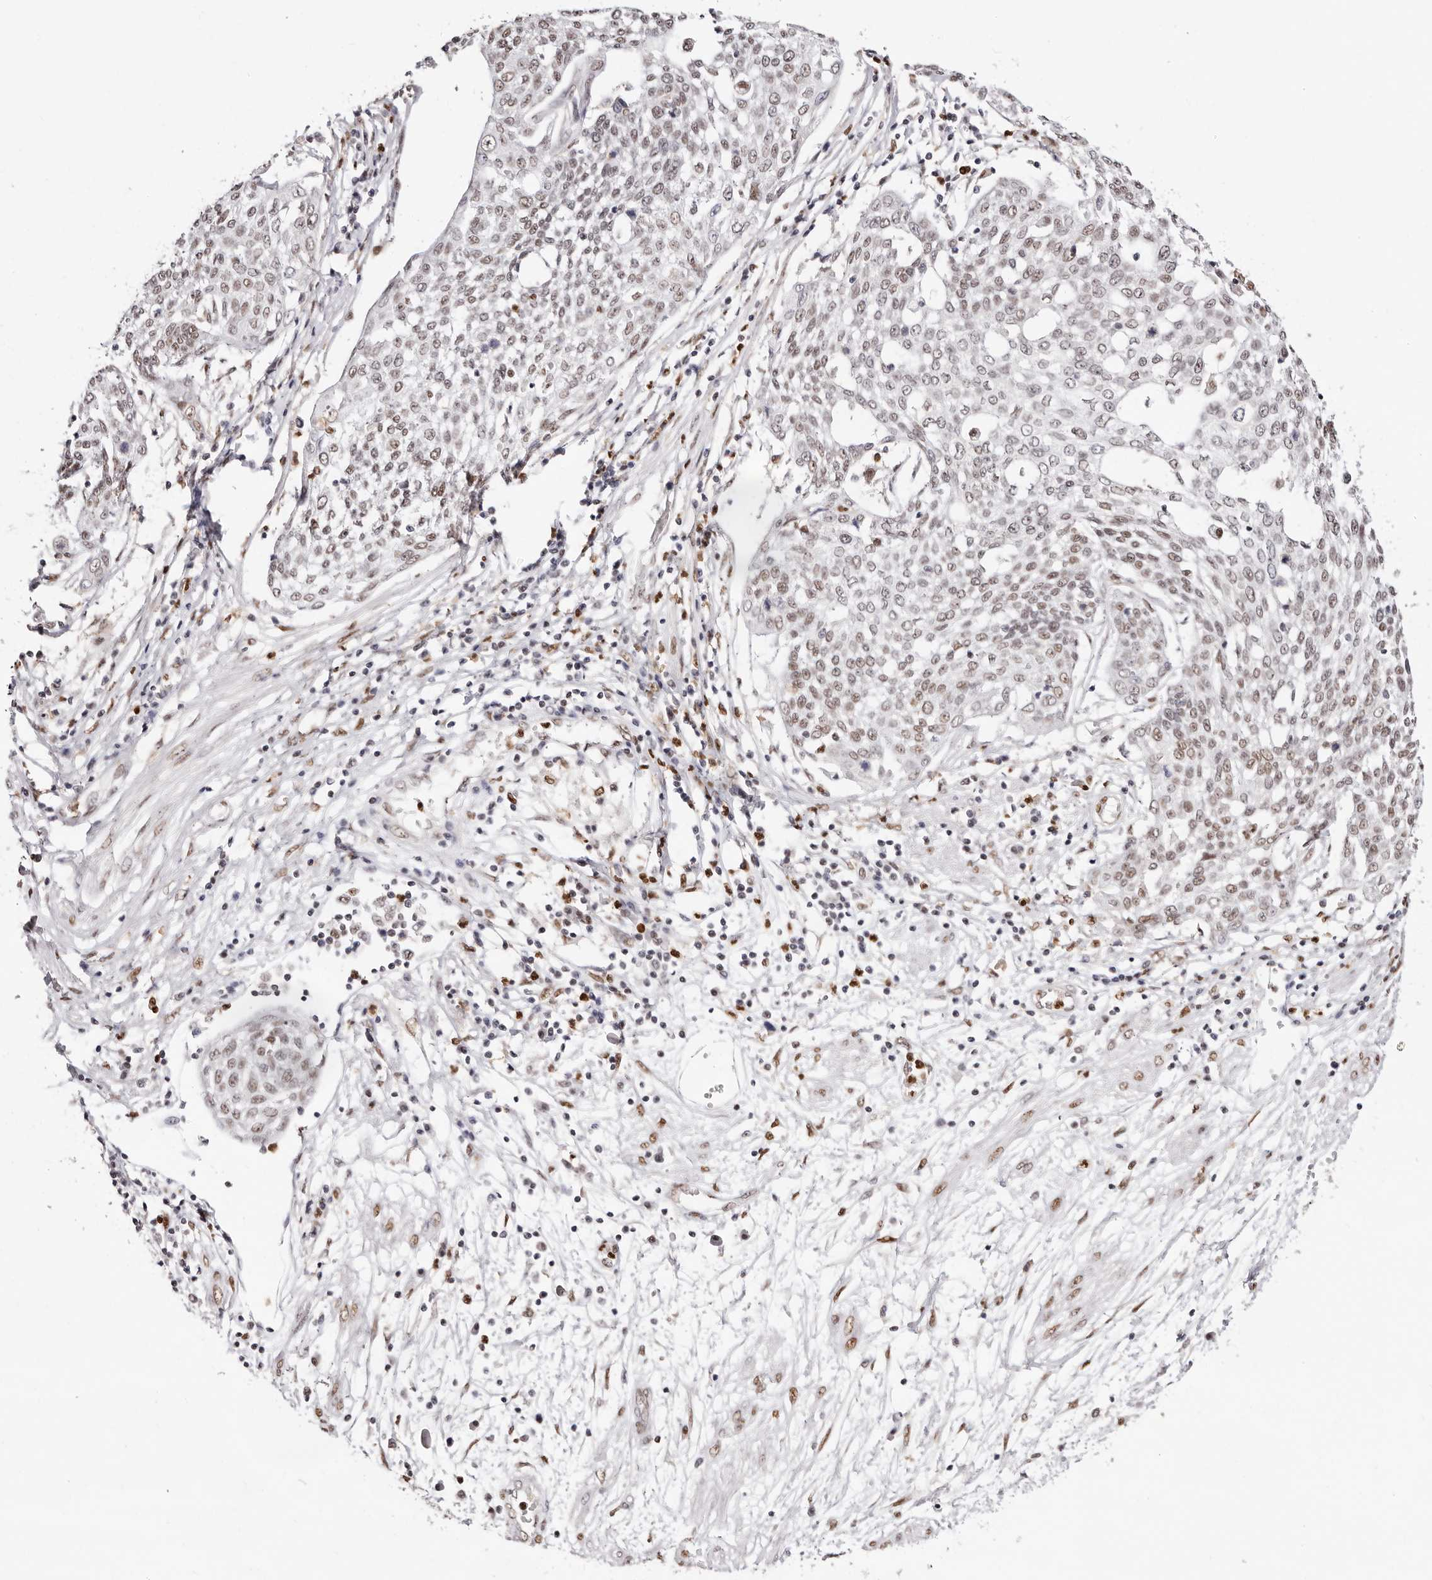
{"staining": {"intensity": "weak", "quantity": ">75%", "location": "nuclear"}, "tissue": "cervical cancer", "cell_type": "Tumor cells", "image_type": "cancer", "snomed": [{"axis": "morphology", "description": "Squamous cell carcinoma, NOS"}, {"axis": "topography", "description": "Cervix"}], "caption": "Cervical cancer tissue displays weak nuclear staining in approximately >75% of tumor cells", "gene": "TKT", "patient": {"sex": "female", "age": 34}}